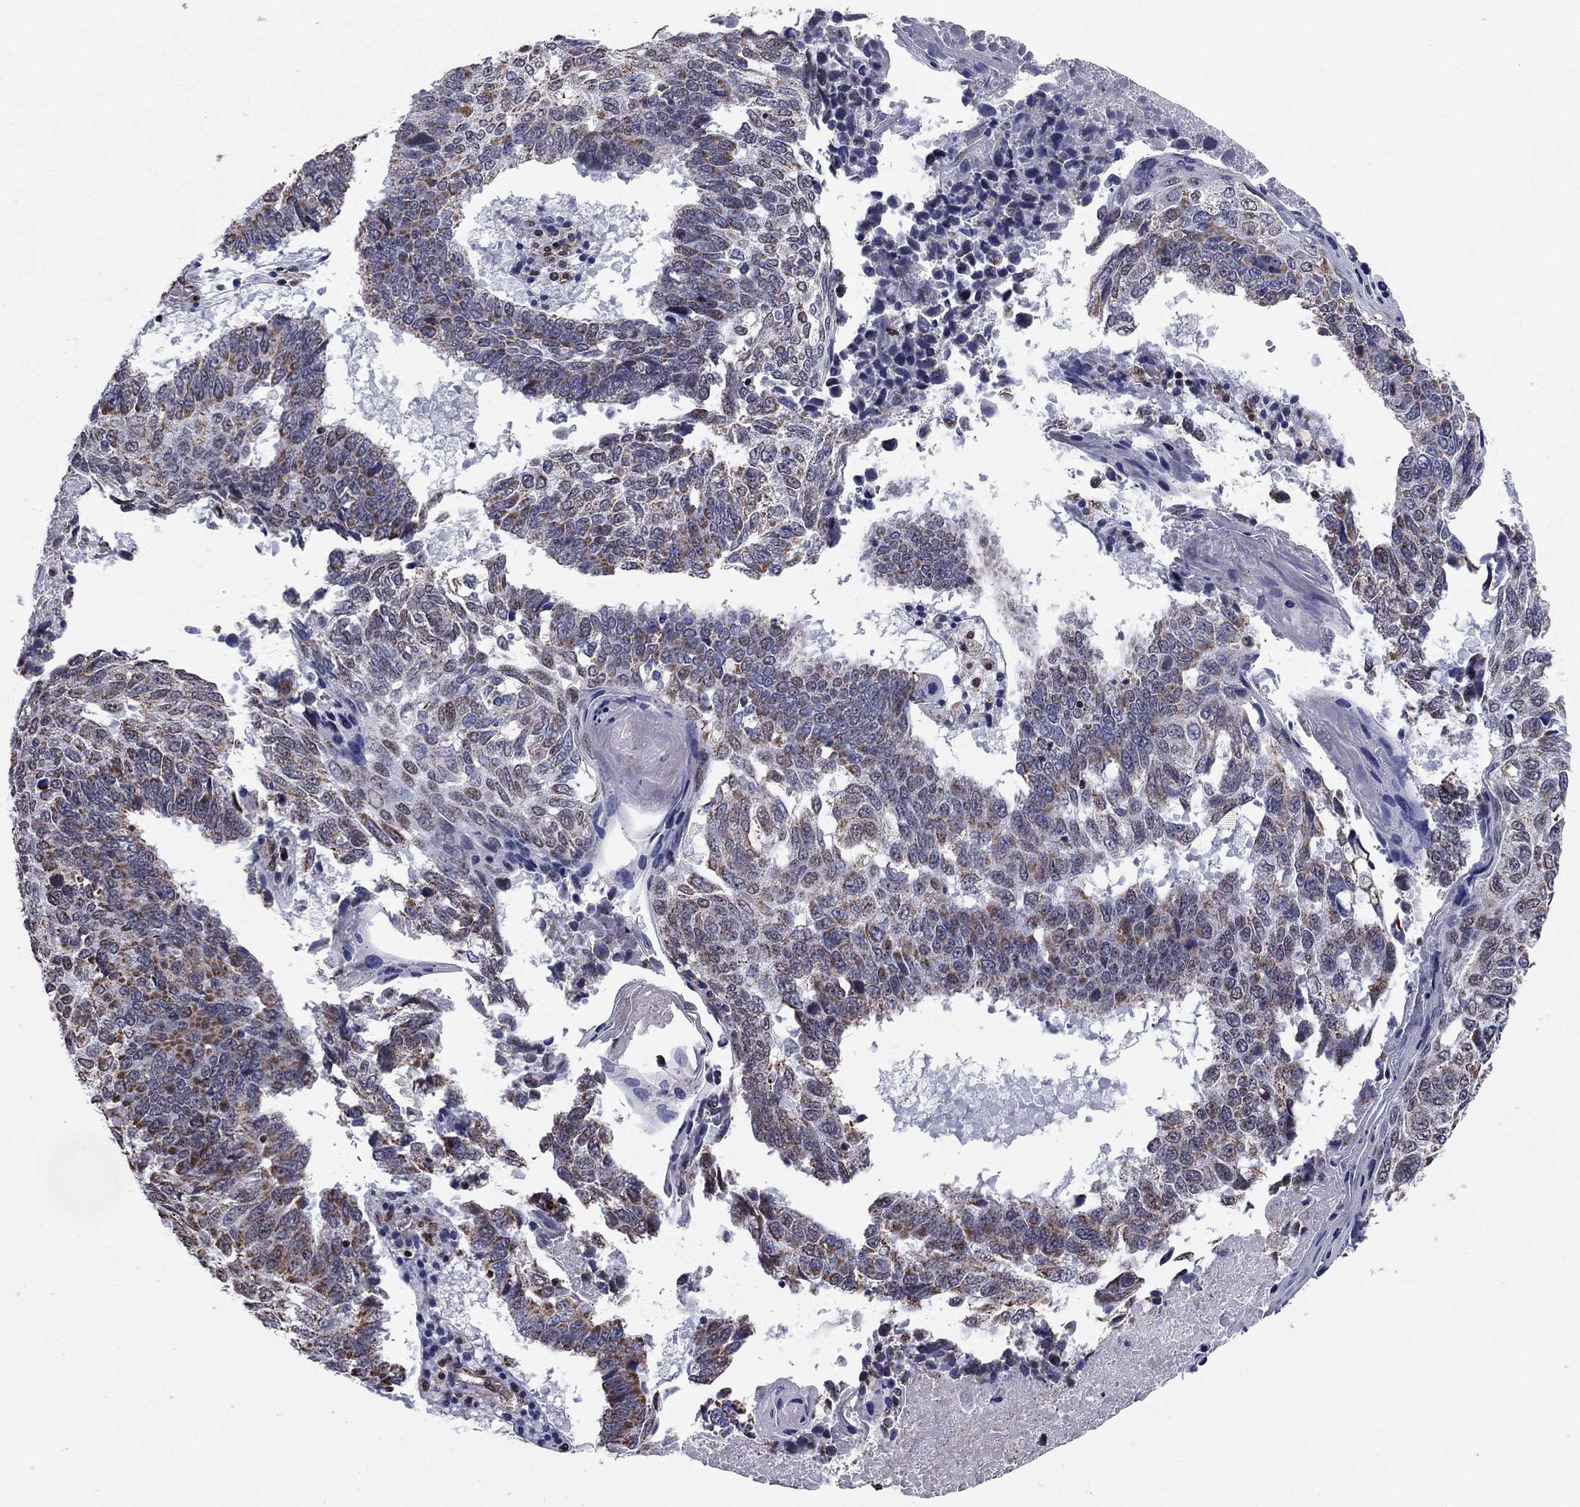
{"staining": {"intensity": "moderate", "quantity": "25%-75%", "location": "cytoplasmic/membranous,nuclear"}, "tissue": "lung cancer", "cell_type": "Tumor cells", "image_type": "cancer", "snomed": [{"axis": "morphology", "description": "Squamous cell carcinoma, NOS"}, {"axis": "topography", "description": "Lung"}], "caption": "Immunohistochemistry (IHC) histopathology image of neoplastic tissue: human lung cancer (squamous cell carcinoma) stained using immunohistochemistry (IHC) exhibits medium levels of moderate protein expression localized specifically in the cytoplasmic/membranous and nuclear of tumor cells, appearing as a cytoplasmic/membranous and nuclear brown color.", "gene": "N4BP2", "patient": {"sex": "male", "age": 73}}